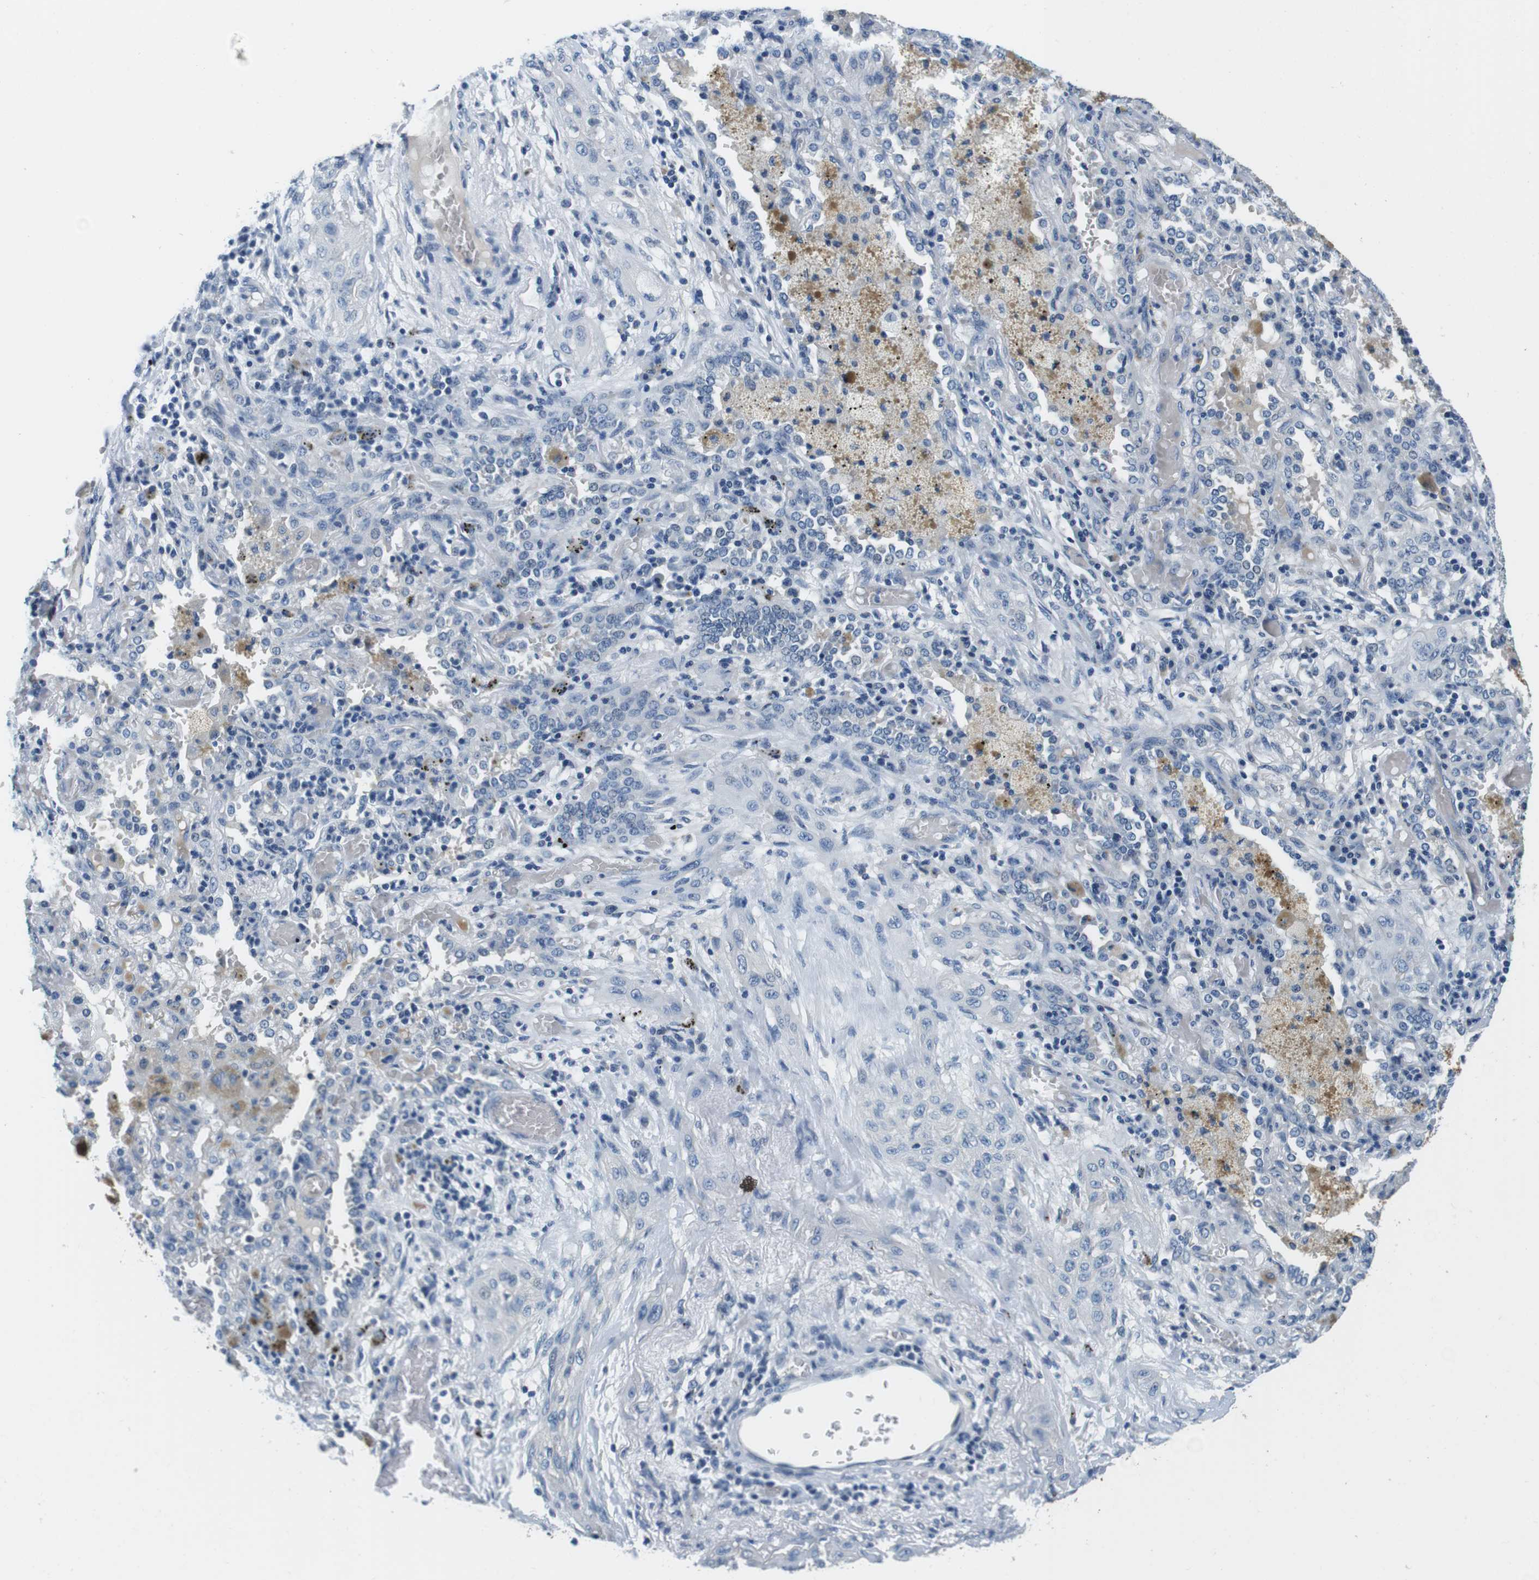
{"staining": {"intensity": "negative", "quantity": "none", "location": "none"}, "tissue": "lung cancer", "cell_type": "Tumor cells", "image_type": "cancer", "snomed": [{"axis": "morphology", "description": "Squamous cell carcinoma, NOS"}, {"axis": "topography", "description": "Lung"}], "caption": "DAB (3,3'-diaminobenzidine) immunohistochemical staining of squamous cell carcinoma (lung) shows no significant staining in tumor cells.", "gene": "KCNJ5", "patient": {"sex": "female", "age": 47}}